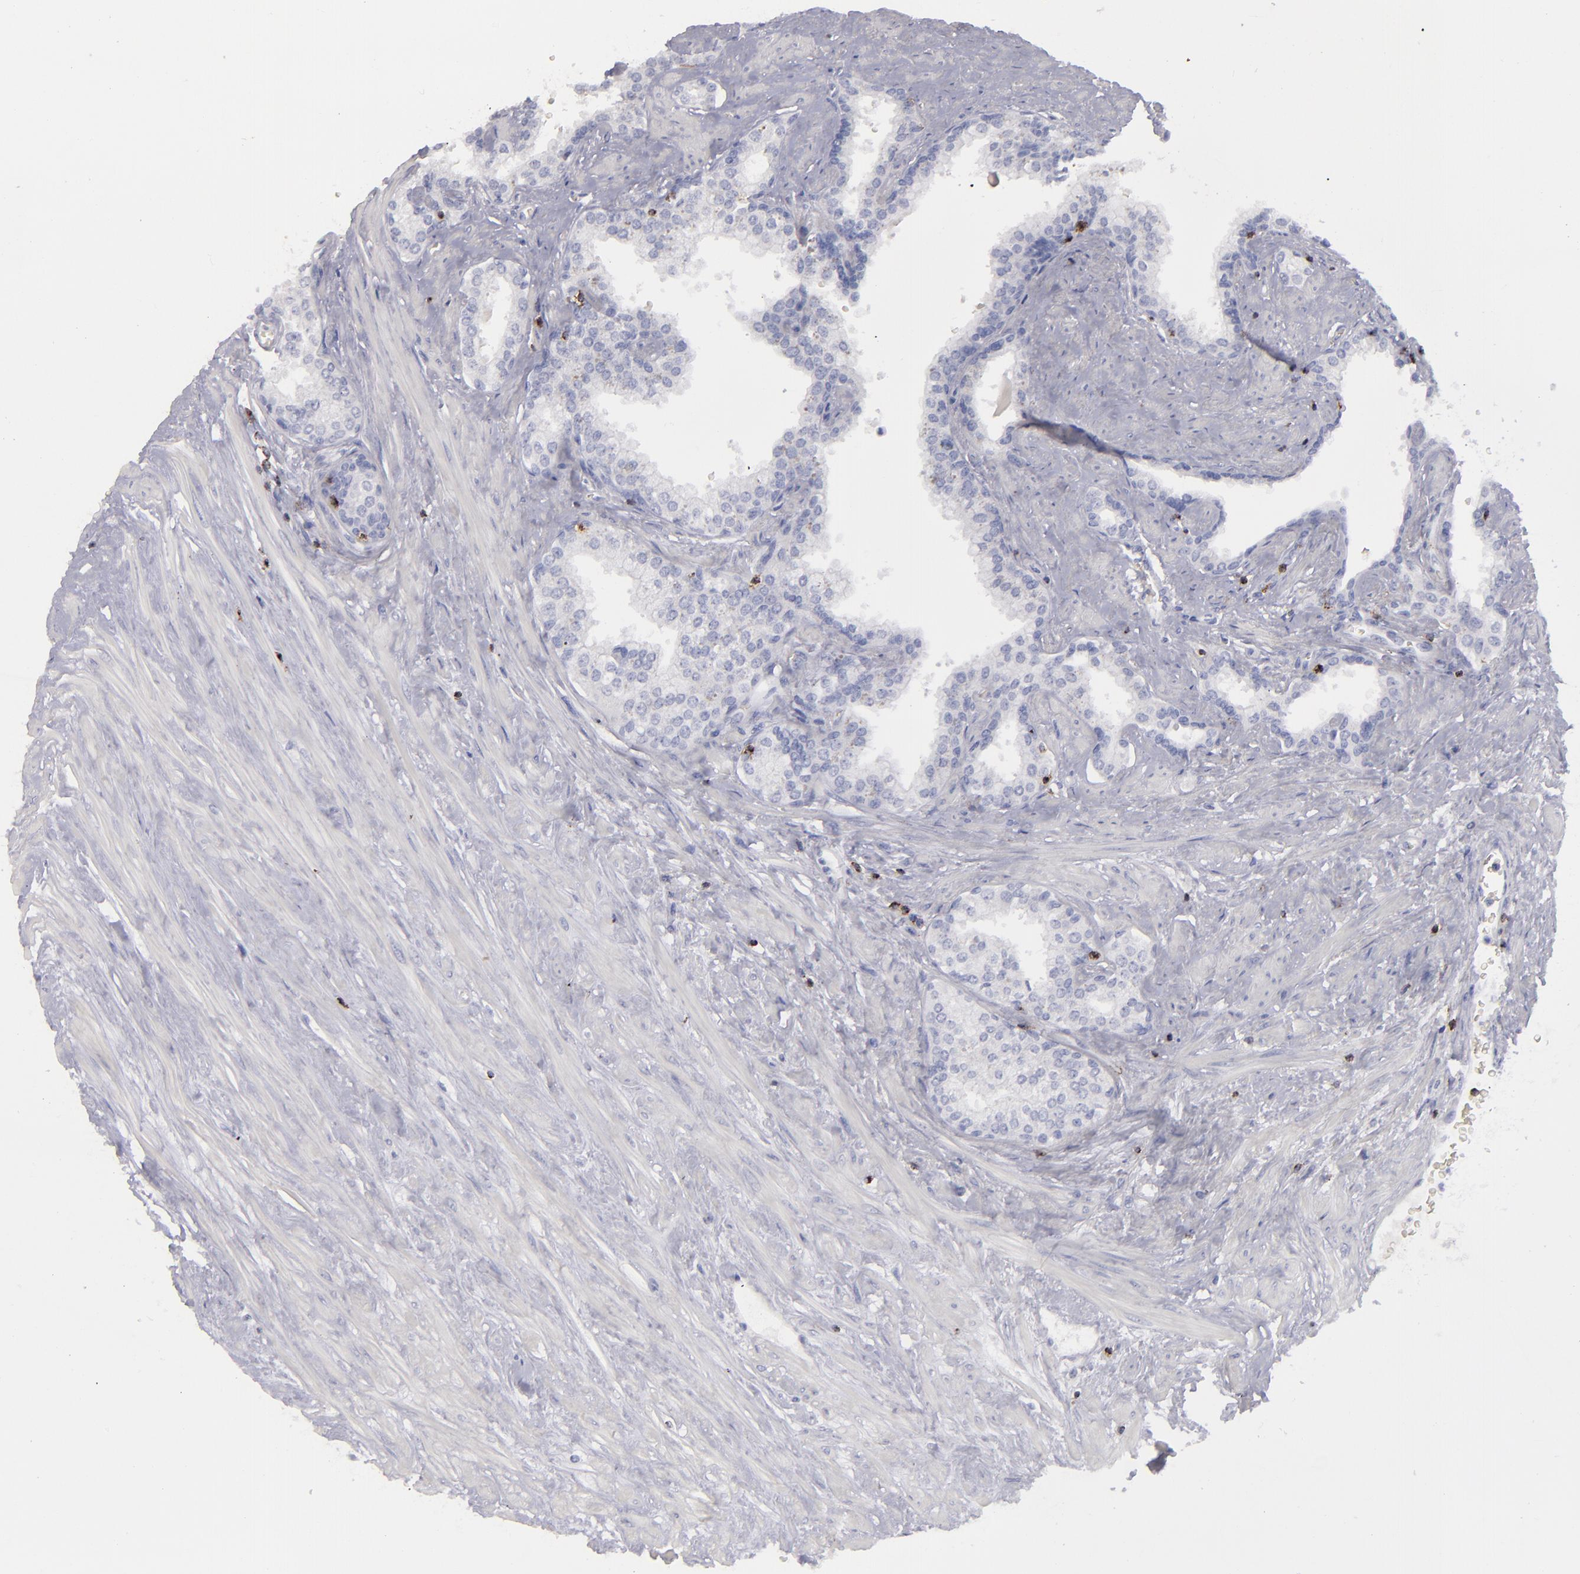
{"staining": {"intensity": "negative", "quantity": "none", "location": "none"}, "tissue": "prostate", "cell_type": "Glandular cells", "image_type": "normal", "snomed": [{"axis": "morphology", "description": "Normal tissue, NOS"}, {"axis": "topography", "description": "Prostate"}], "caption": "A high-resolution histopathology image shows immunohistochemistry (IHC) staining of unremarkable prostate, which demonstrates no significant staining in glandular cells.", "gene": "CD2", "patient": {"sex": "male", "age": 60}}